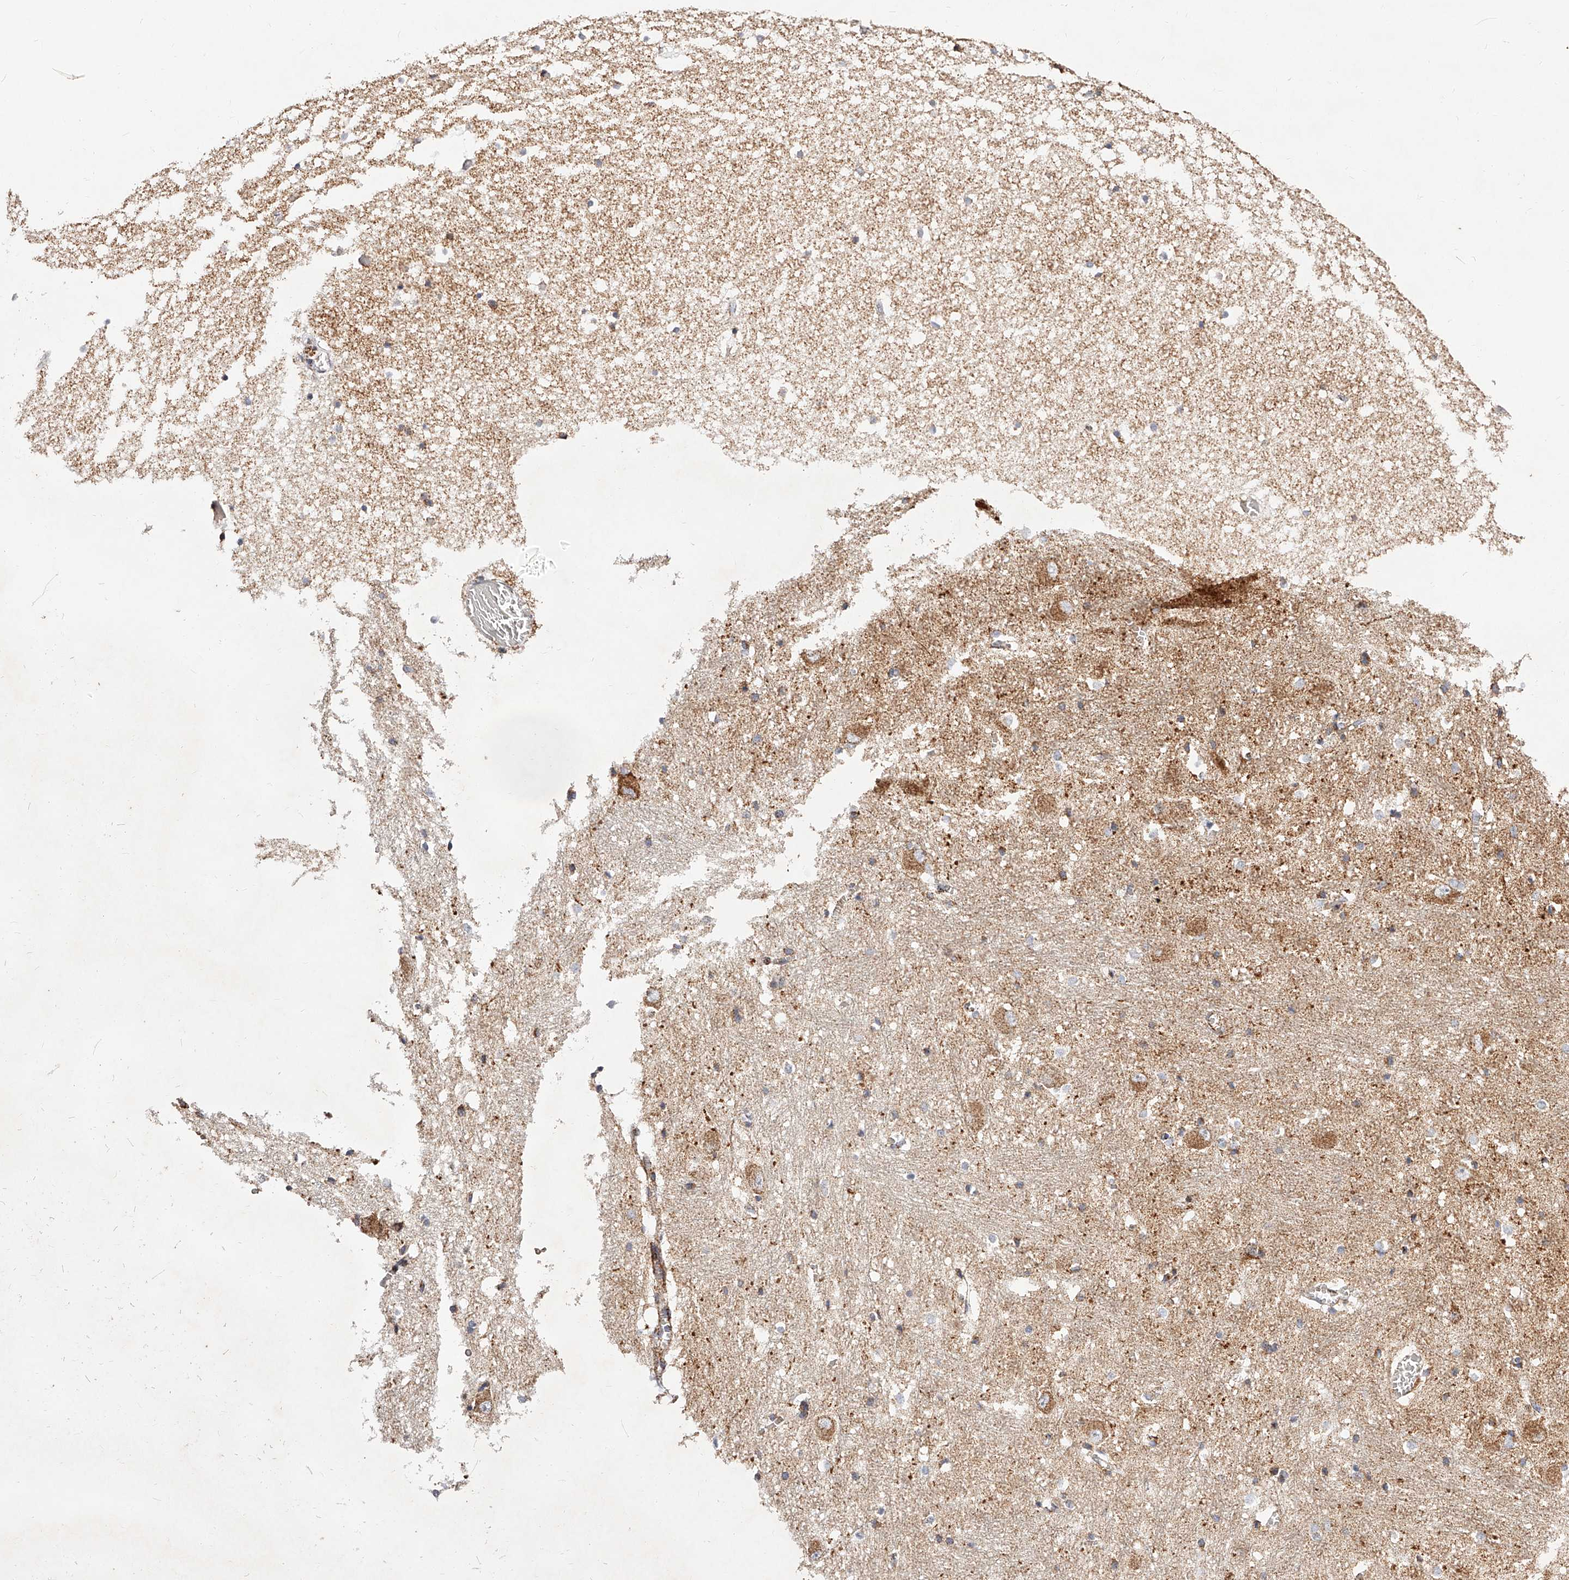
{"staining": {"intensity": "moderate", "quantity": "<25%", "location": "cytoplasmic/membranous"}, "tissue": "hippocampus", "cell_type": "Glial cells", "image_type": "normal", "snomed": [{"axis": "morphology", "description": "Normal tissue, NOS"}, {"axis": "topography", "description": "Hippocampus"}], "caption": "Moderate cytoplasmic/membranous protein expression is seen in about <25% of glial cells in hippocampus. (IHC, brightfield microscopy, high magnification).", "gene": "NDUFV3", "patient": {"sex": "female", "age": 52}}